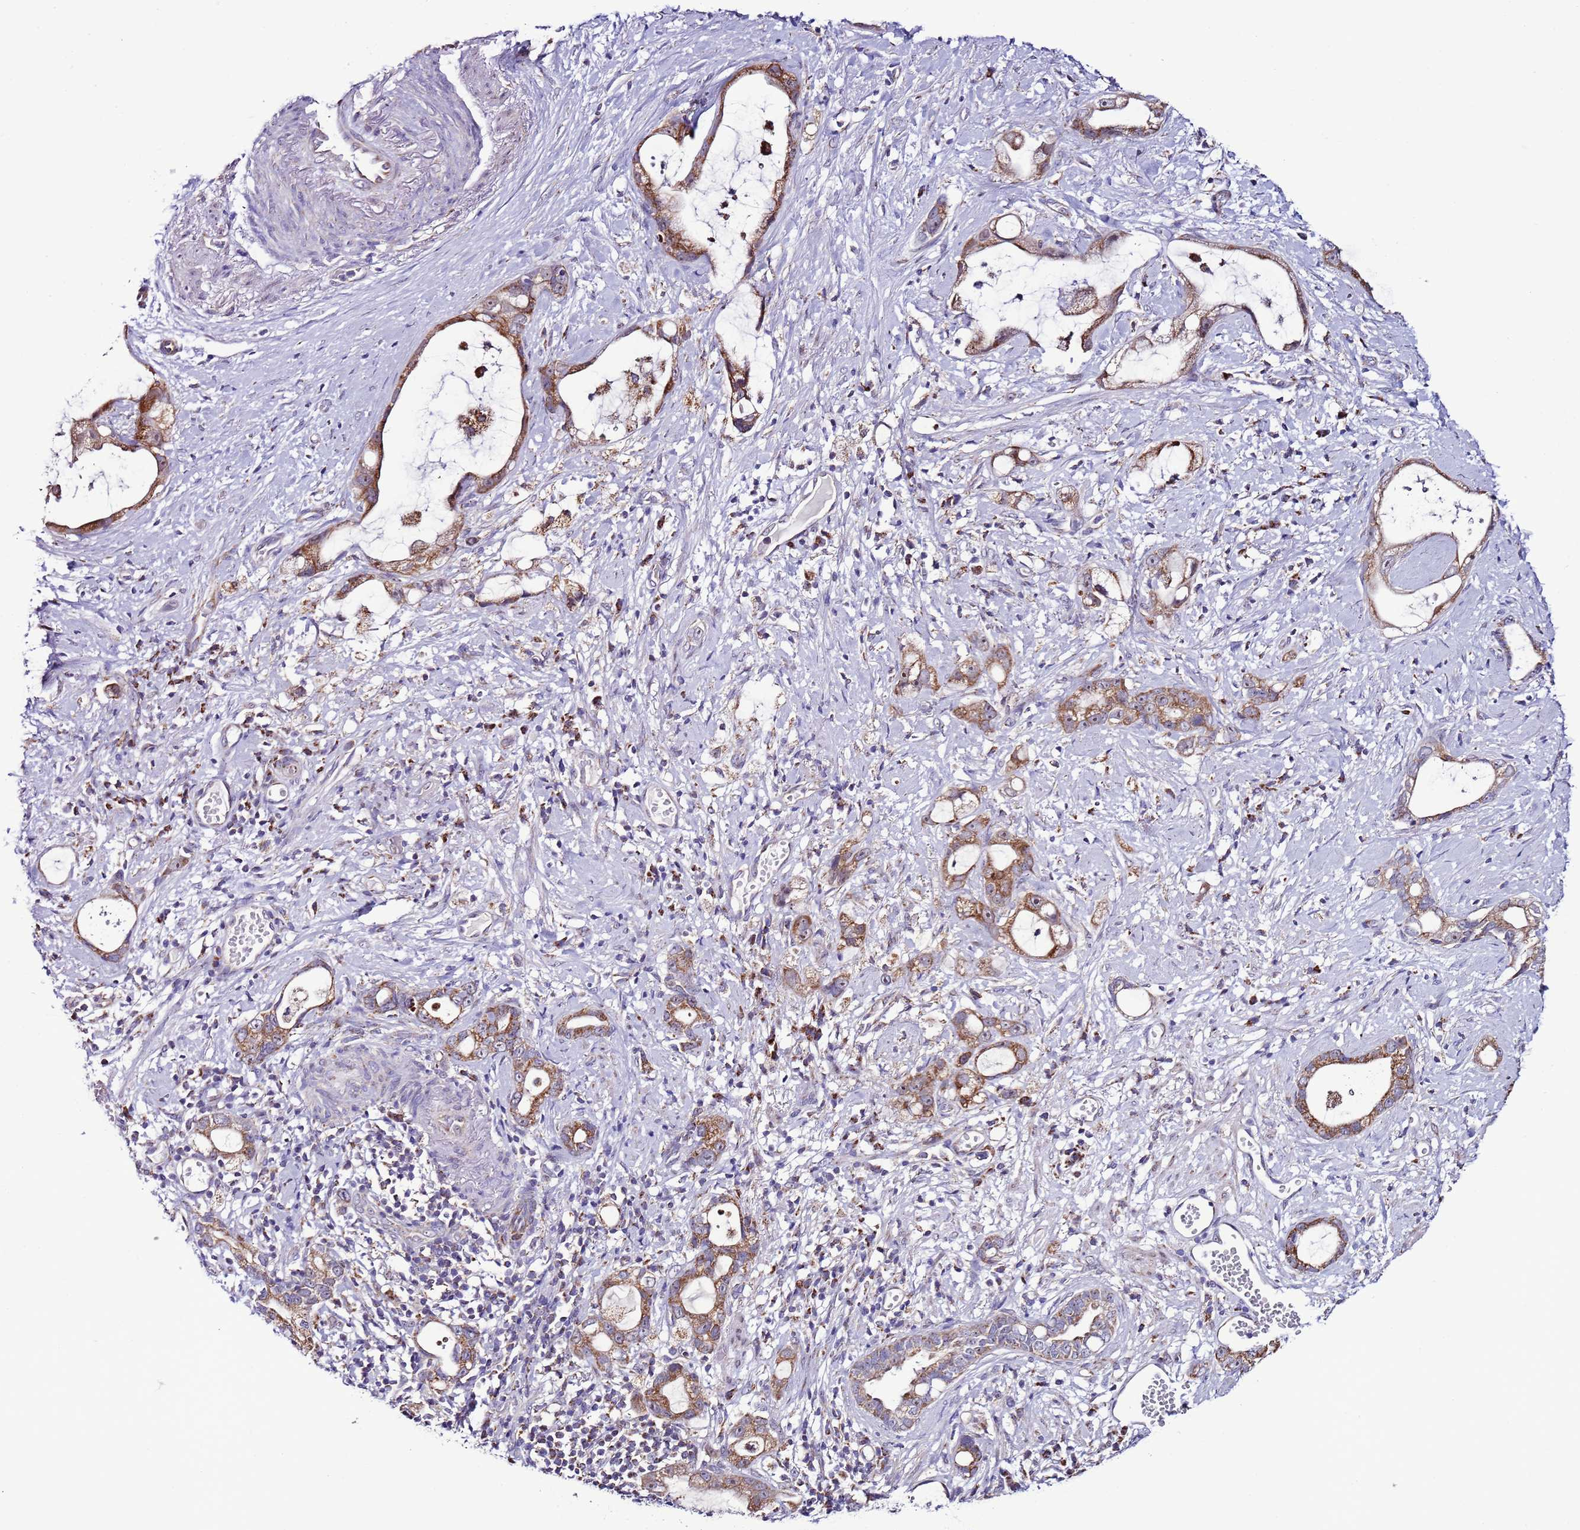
{"staining": {"intensity": "moderate", "quantity": ">75%", "location": "cytoplasmic/membranous"}, "tissue": "stomach cancer", "cell_type": "Tumor cells", "image_type": "cancer", "snomed": [{"axis": "morphology", "description": "Adenocarcinoma, NOS"}, {"axis": "topography", "description": "Stomach"}], "caption": "Immunohistochemical staining of human stomach cancer demonstrates medium levels of moderate cytoplasmic/membranous staining in about >75% of tumor cells.", "gene": "UEVLD", "patient": {"sex": "male", "age": 55}}